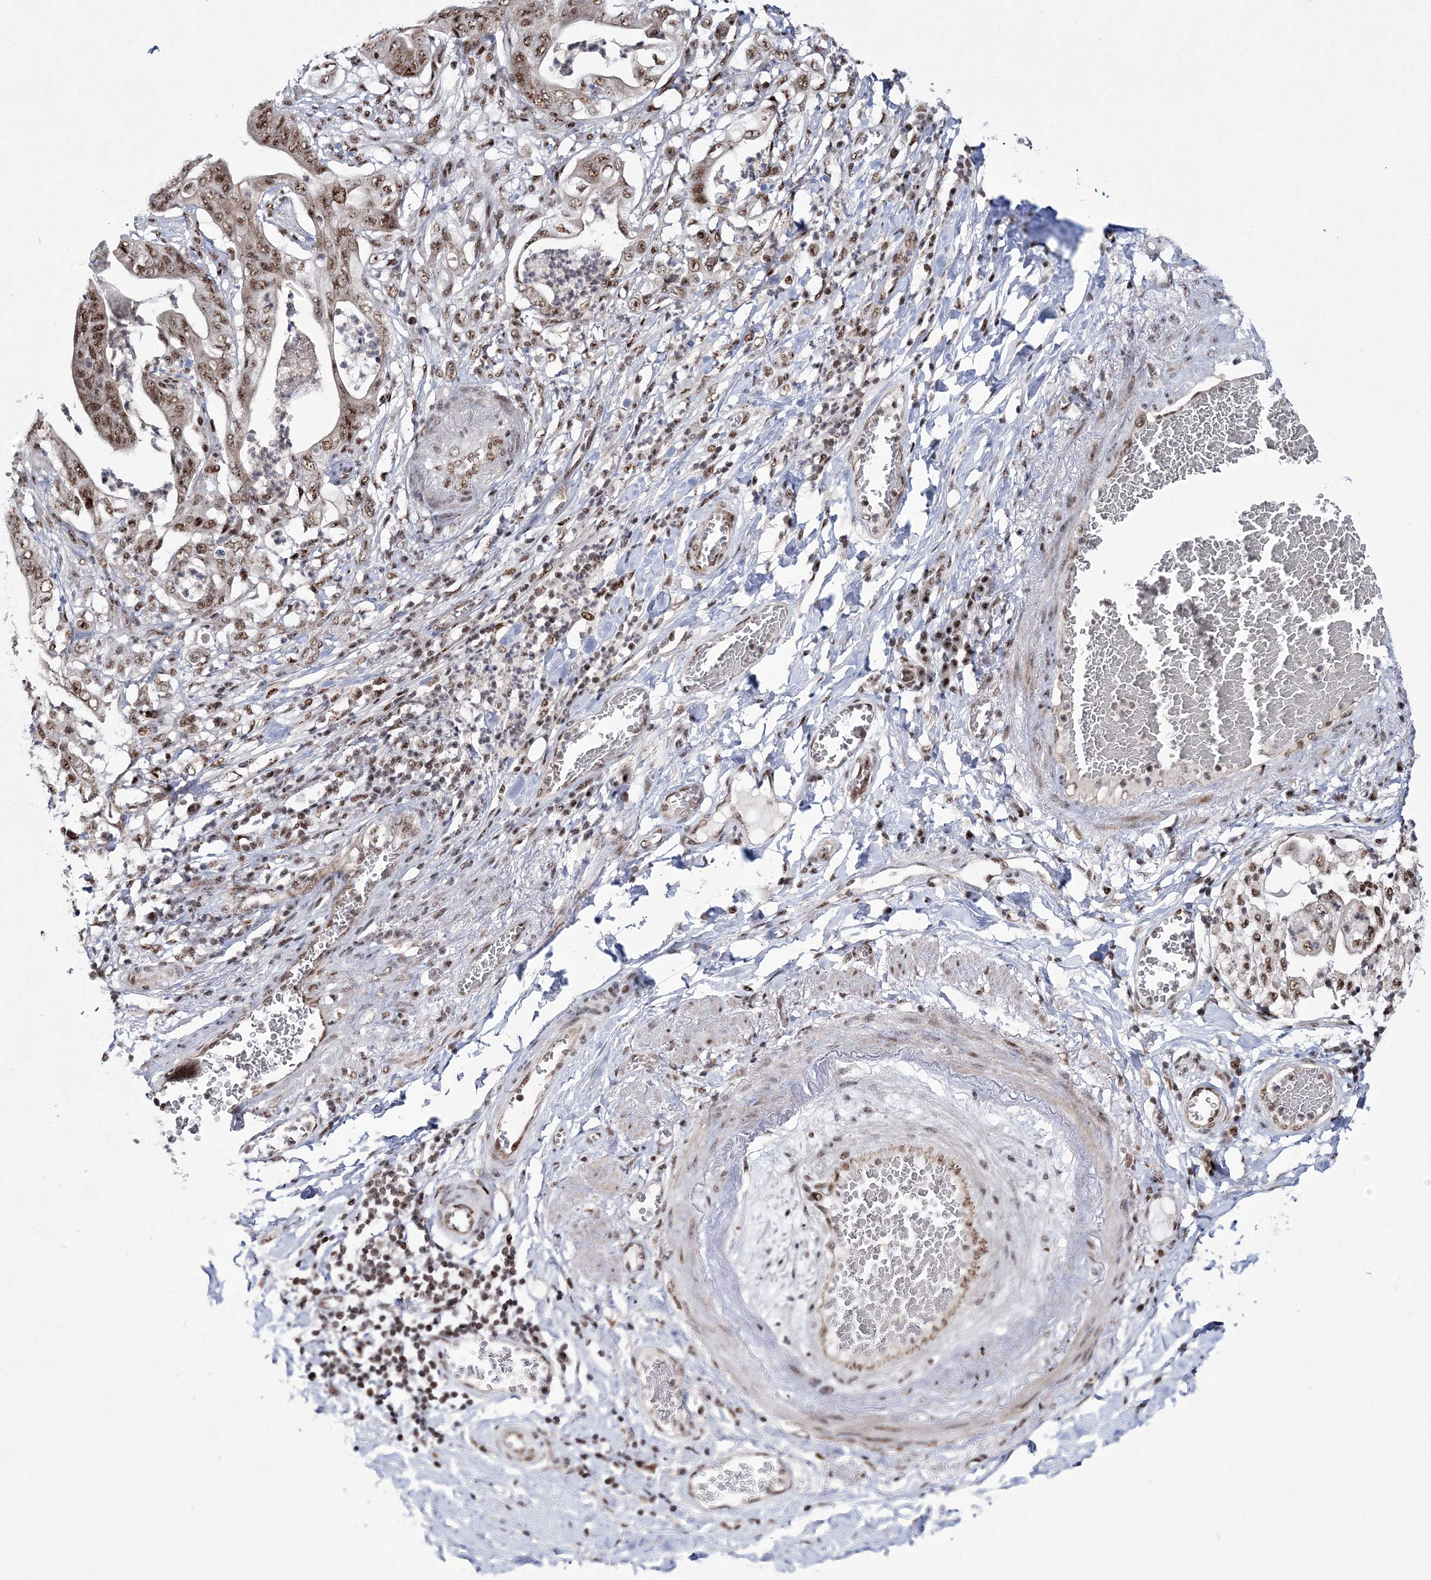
{"staining": {"intensity": "moderate", "quantity": ">75%", "location": "nuclear"}, "tissue": "stomach cancer", "cell_type": "Tumor cells", "image_type": "cancer", "snomed": [{"axis": "morphology", "description": "Adenocarcinoma, NOS"}, {"axis": "topography", "description": "Stomach"}], "caption": "There is medium levels of moderate nuclear positivity in tumor cells of adenocarcinoma (stomach), as demonstrated by immunohistochemical staining (brown color).", "gene": "TATDN2", "patient": {"sex": "female", "age": 73}}